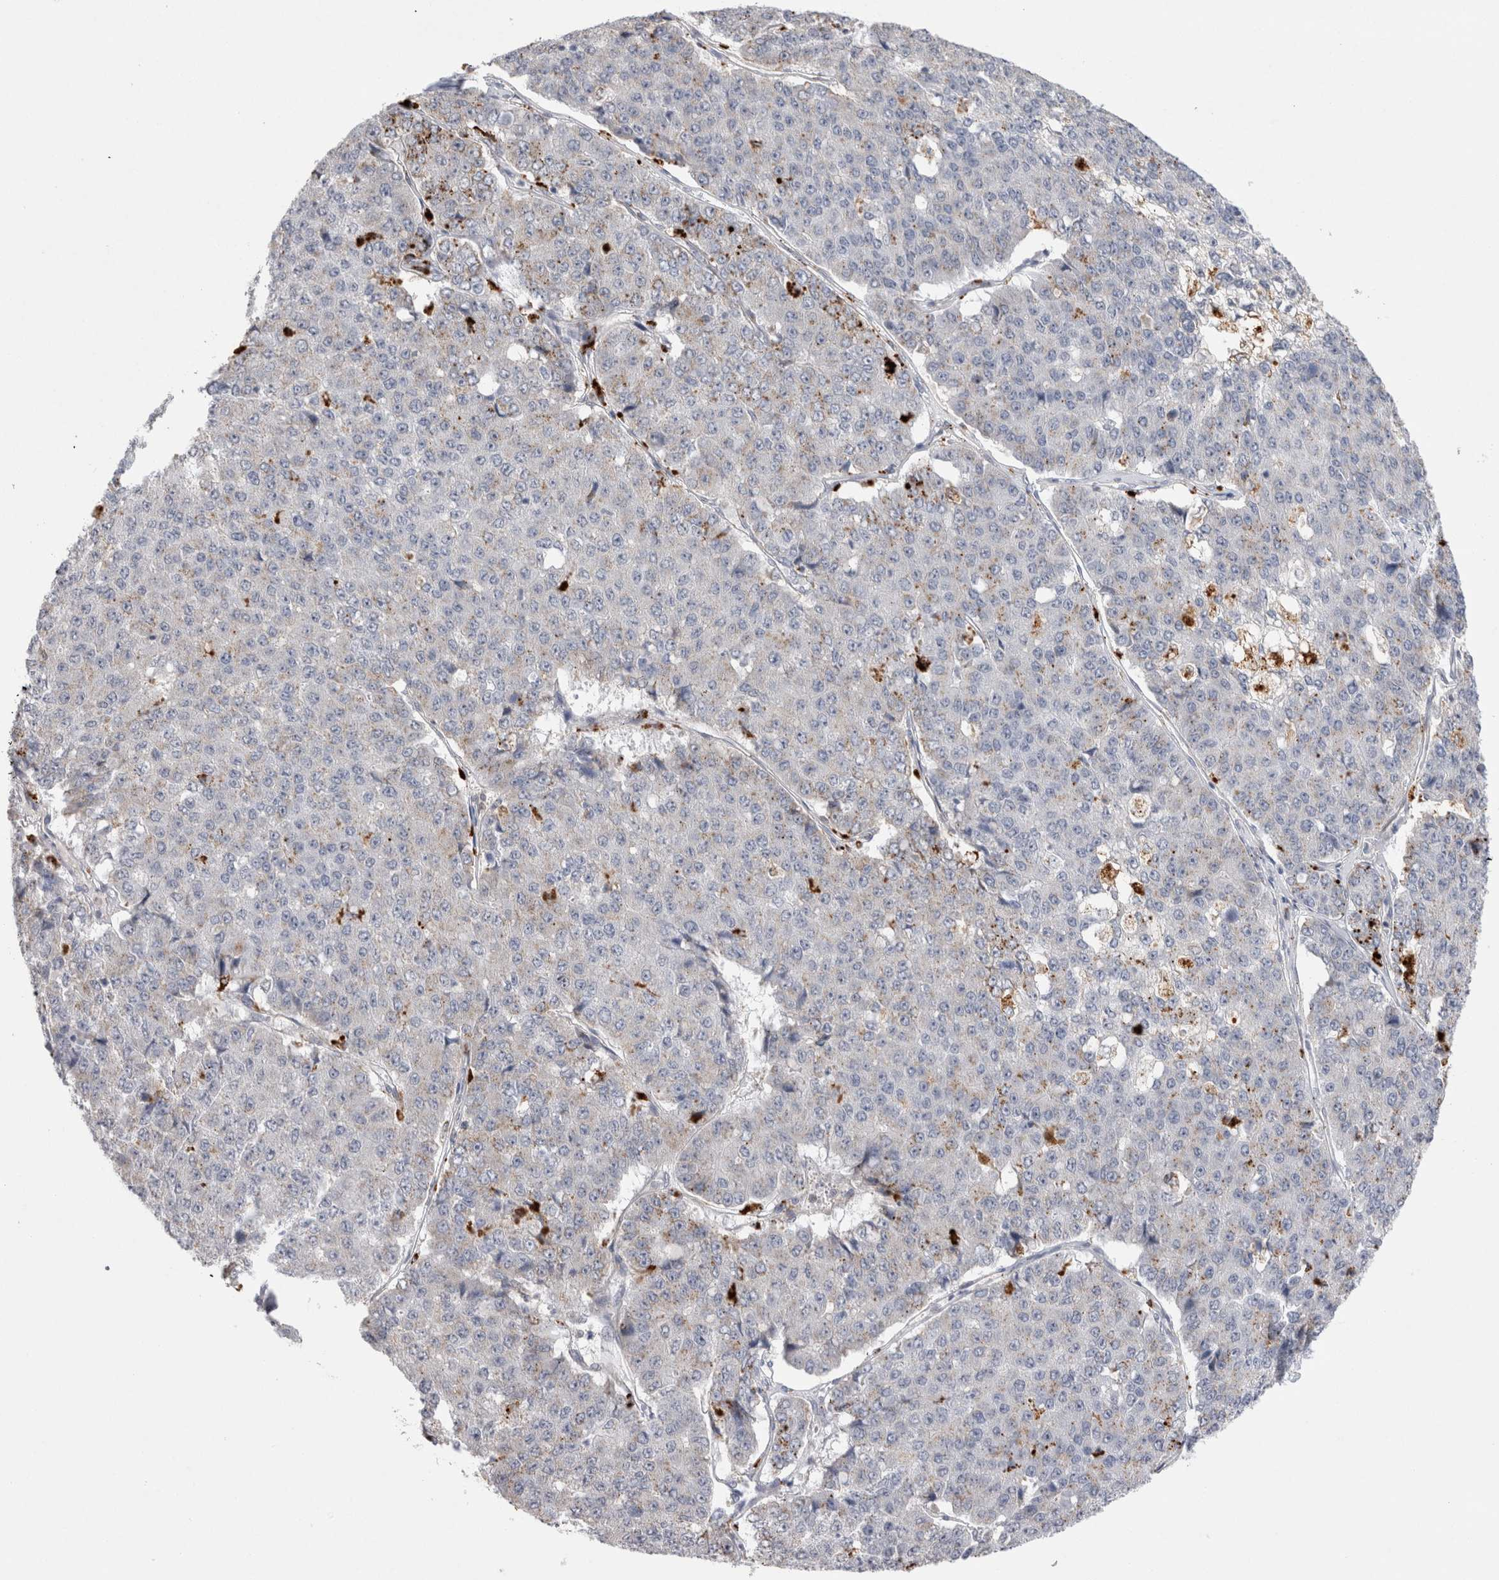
{"staining": {"intensity": "negative", "quantity": "none", "location": "none"}, "tissue": "pancreatic cancer", "cell_type": "Tumor cells", "image_type": "cancer", "snomed": [{"axis": "morphology", "description": "Adenocarcinoma, NOS"}, {"axis": "topography", "description": "Pancreas"}], "caption": "Photomicrograph shows no significant protein staining in tumor cells of pancreatic cancer (adenocarcinoma). Brightfield microscopy of immunohistochemistry stained with DAB (brown) and hematoxylin (blue), captured at high magnification.", "gene": "GAA", "patient": {"sex": "male", "age": 50}}